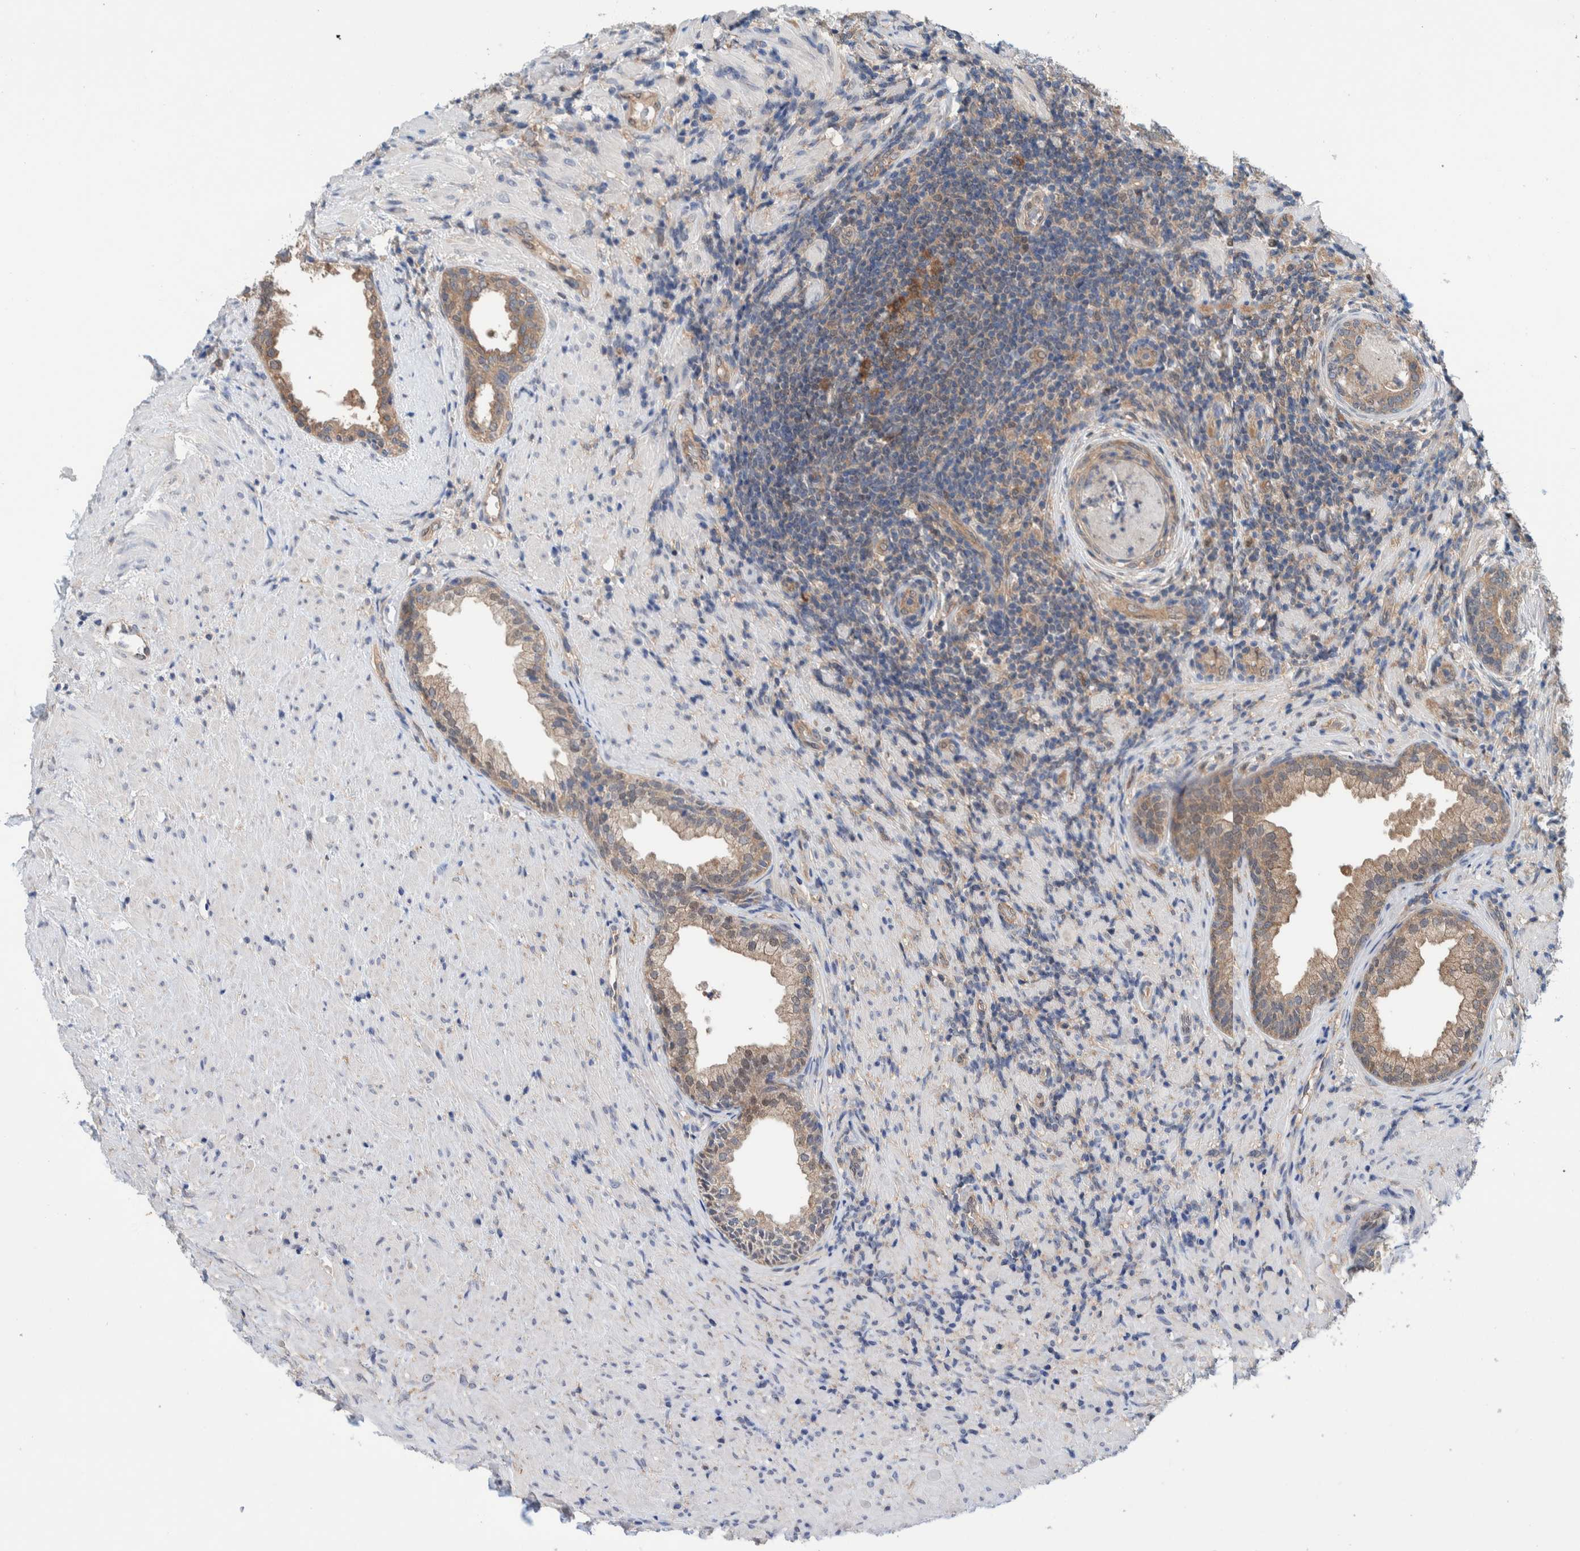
{"staining": {"intensity": "moderate", "quantity": ">75%", "location": "cytoplasmic/membranous"}, "tissue": "prostate", "cell_type": "Glandular cells", "image_type": "normal", "snomed": [{"axis": "morphology", "description": "Normal tissue, NOS"}, {"axis": "topography", "description": "Prostate"}], "caption": "Benign prostate demonstrates moderate cytoplasmic/membranous positivity in about >75% of glandular cells (DAB IHC, brown staining for protein, blue staining for nuclei)..", "gene": "PFAS", "patient": {"sex": "male", "age": 76}}